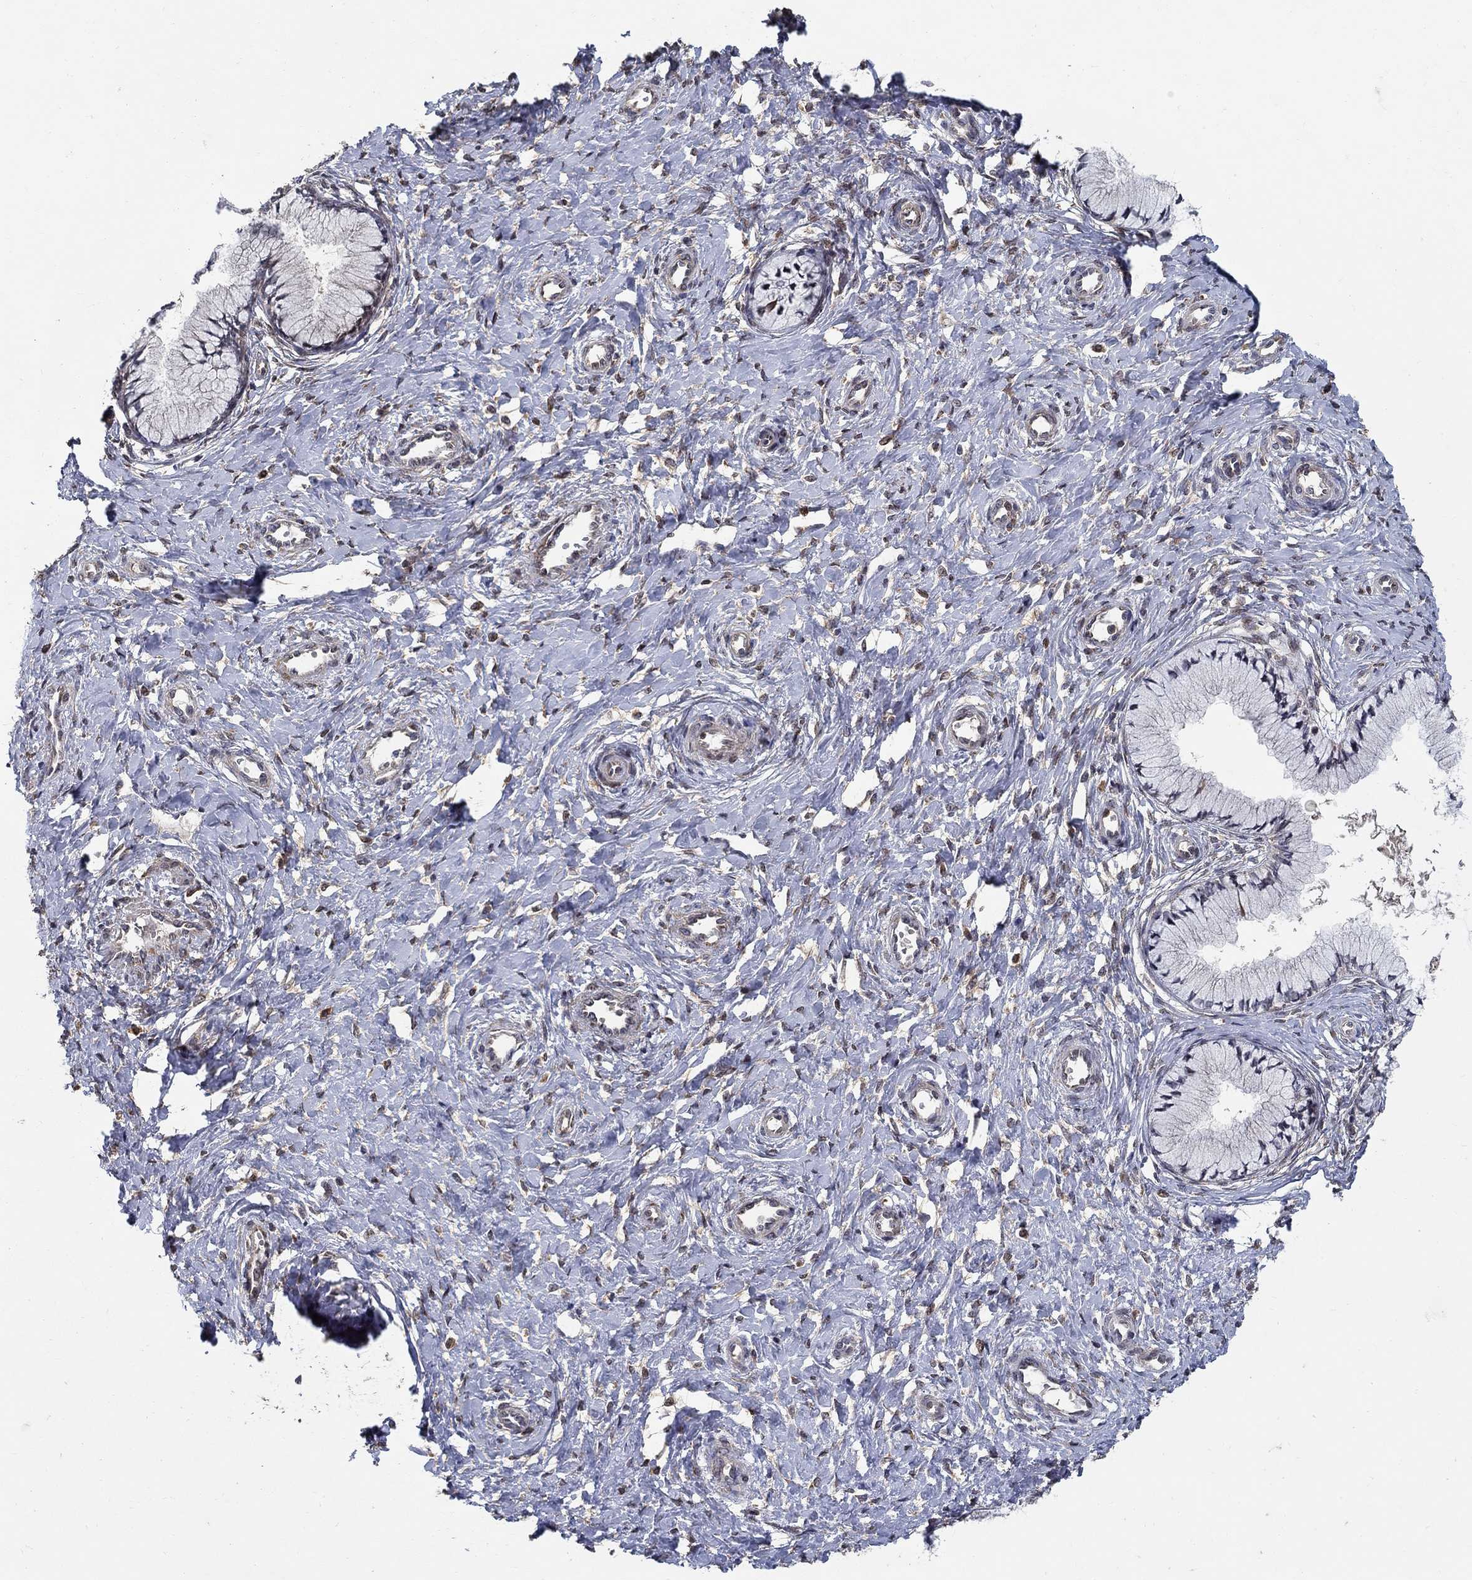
{"staining": {"intensity": "negative", "quantity": "none", "location": "none"}, "tissue": "cervix", "cell_type": "Glandular cells", "image_type": "normal", "snomed": [{"axis": "morphology", "description": "Normal tissue, NOS"}, {"axis": "topography", "description": "Cervix"}], "caption": "An IHC image of unremarkable cervix is shown. There is no staining in glandular cells of cervix.", "gene": "ZNF594", "patient": {"sex": "female", "age": 37}}